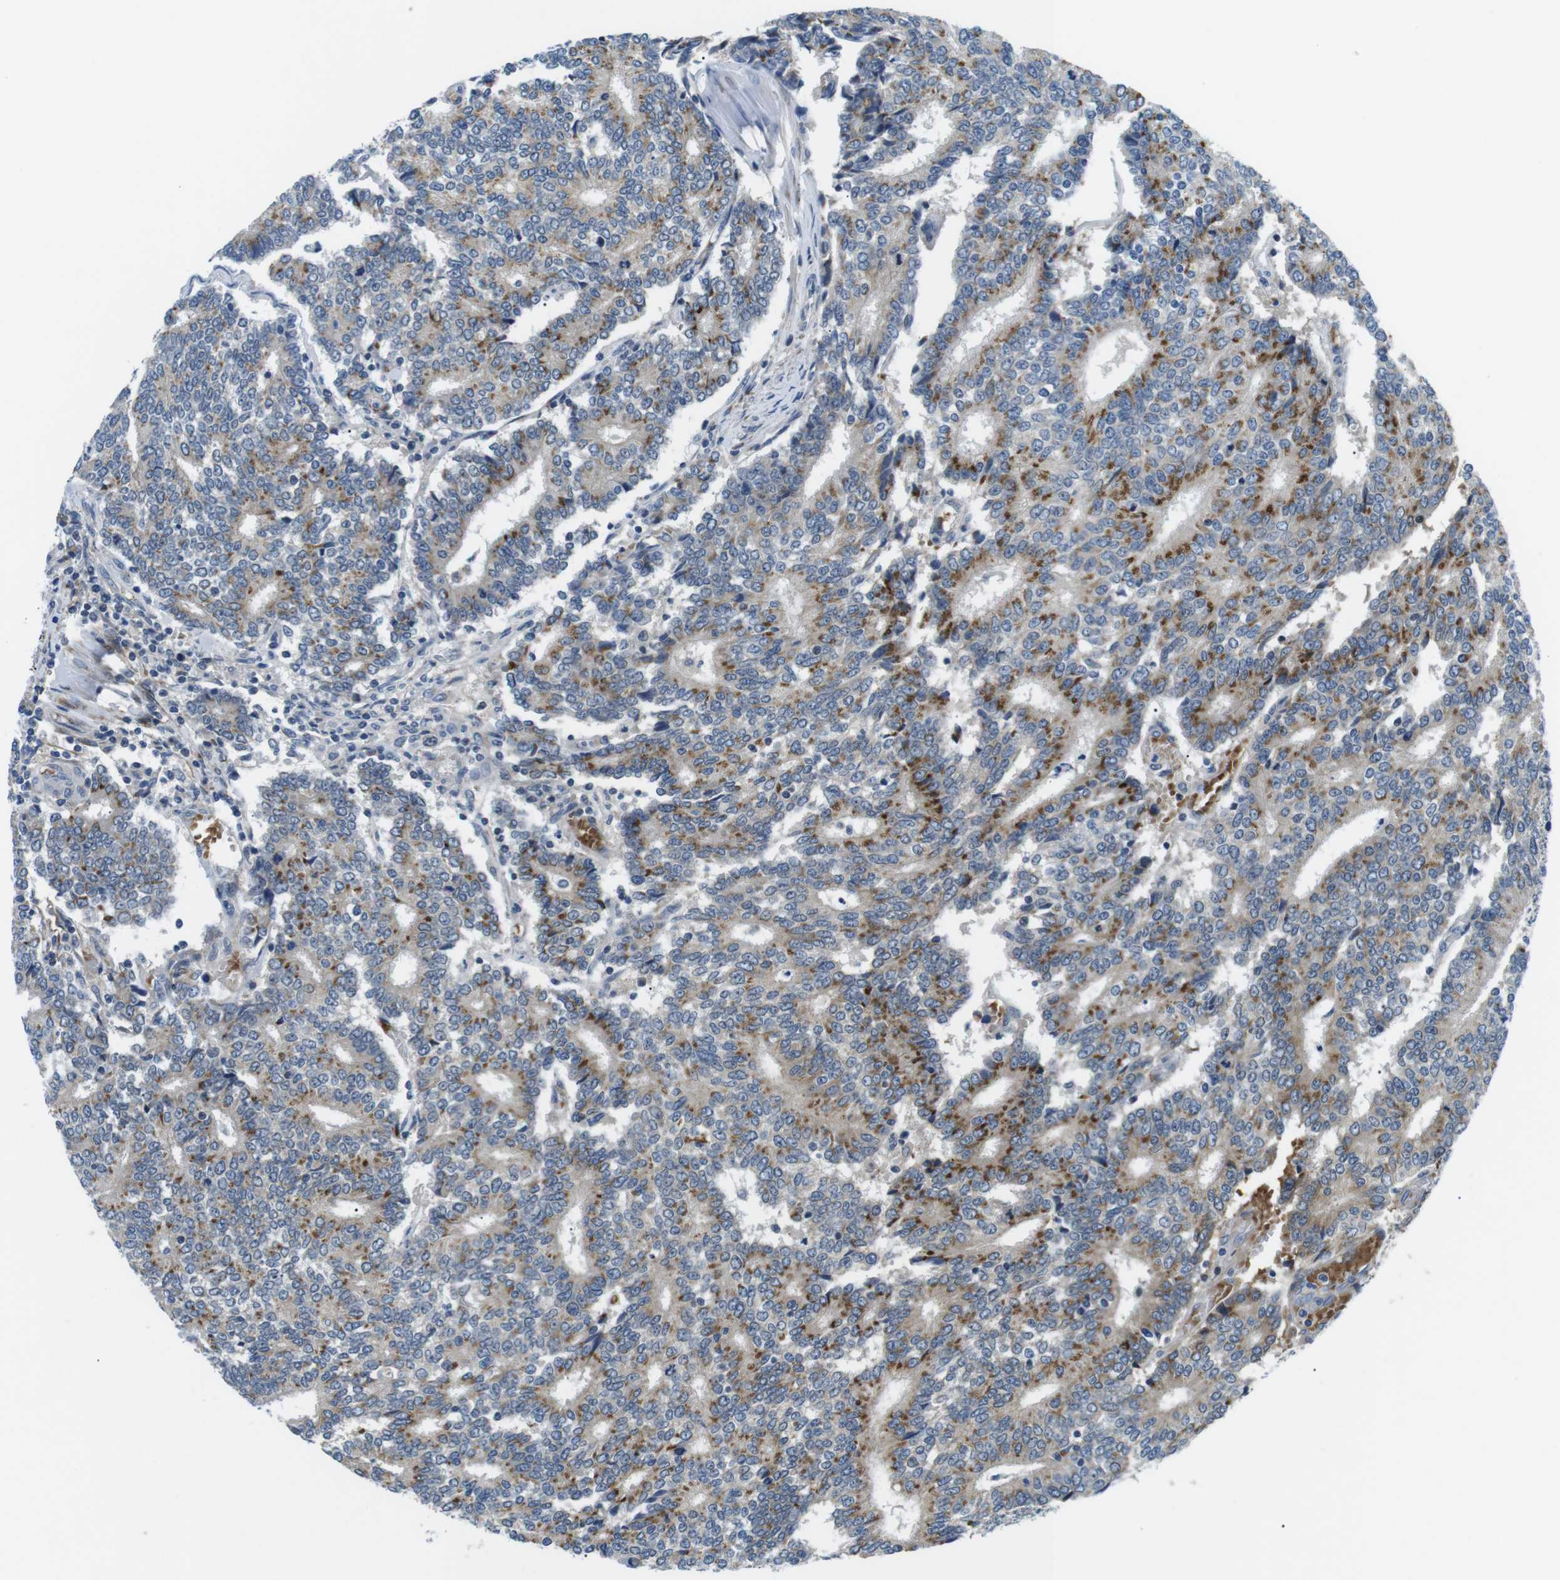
{"staining": {"intensity": "moderate", "quantity": "25%-75%", "location": "cytoplasmic/membranous"}, "tissue": "prostate cancer", "cell_type": "Tumor cells", "image_type": "cancer", "snomed": [{"axis": "morphology", "description": "Normal tissue, NOS"}, {"axis": "morphology", "description": "Adenocarcinoma, High grade"}, {"axis": "topography", "description": "Prostate"}, {"axis": "topography", "description": "Seminal veicle"}], "caption": "Immunohistochemical staining of human adenocarcinoma (high-grade) (prostate) demonstrates moderate cytoplasmic/membranous protein positivity in approximately 25%-75% of tumor cells.", "gene": "WSCD1", "patient": {"sex": "male", "age": 55}}